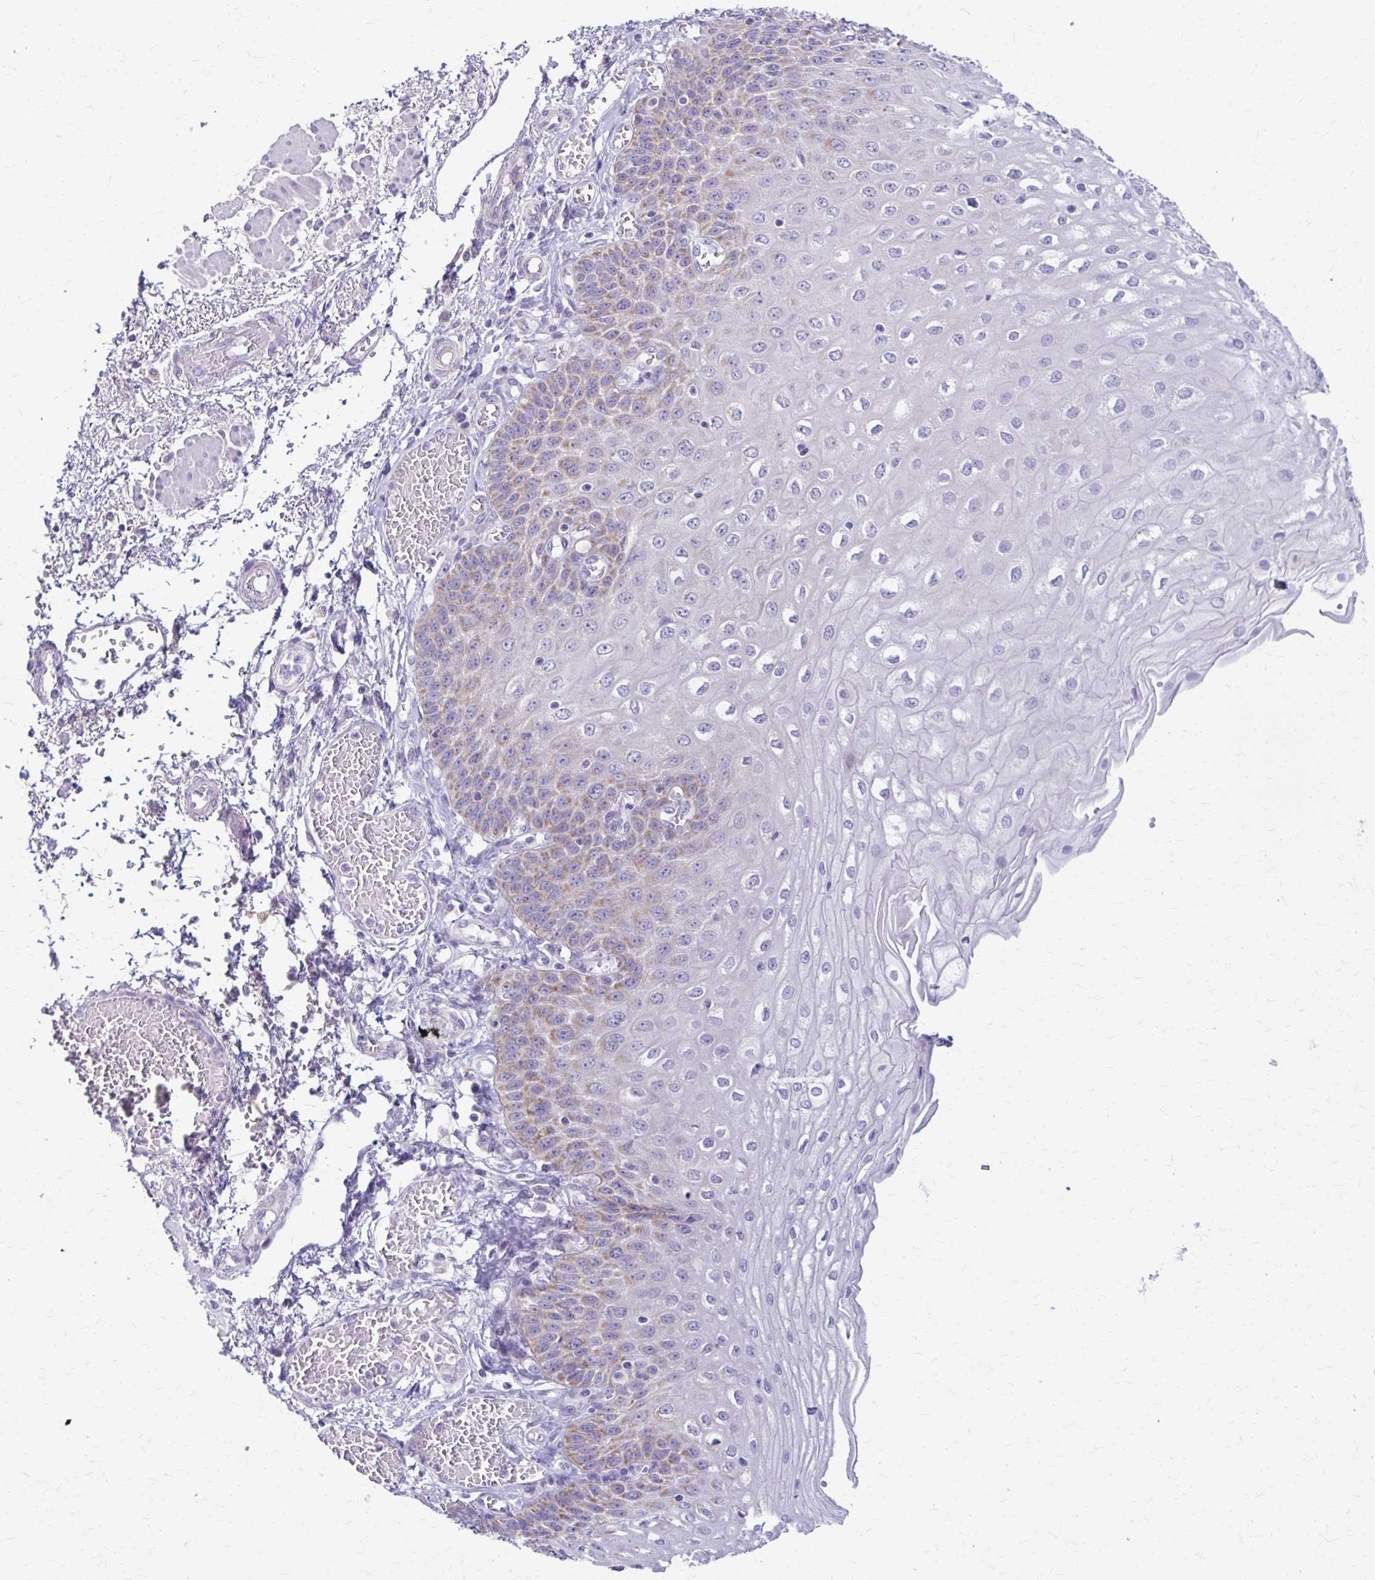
{"staining": {"intensity": "moderate", "quantity": "25%-75%", "location": "cytoplasmic/membranous"}, "tissue": "esophagus", "cell_type": "Squamous epithelial cells", "image_type": "normal", "snomed": [{"axis": "morphology", "description": "Normal tissue, NOS"}, {"axis": "morphology", "description": "Adenocarcinoma, NOS"}, {"axis": "topography", "description": "Esophagus"}], "caption": "Protein expression analysis of normal esophagus displays moderate cytoplasmic/membranous staining in approximately 25%-75% of squamous epithelial cells. The protein of interest is stained brown, and the nuclei are stained in blue (DAB (3,3'-diaminobenzidine) IHC with brightfield microscopy, high magnification).", "gene": "SAMD13", "patient": {"sex": "male", "age": 81}}